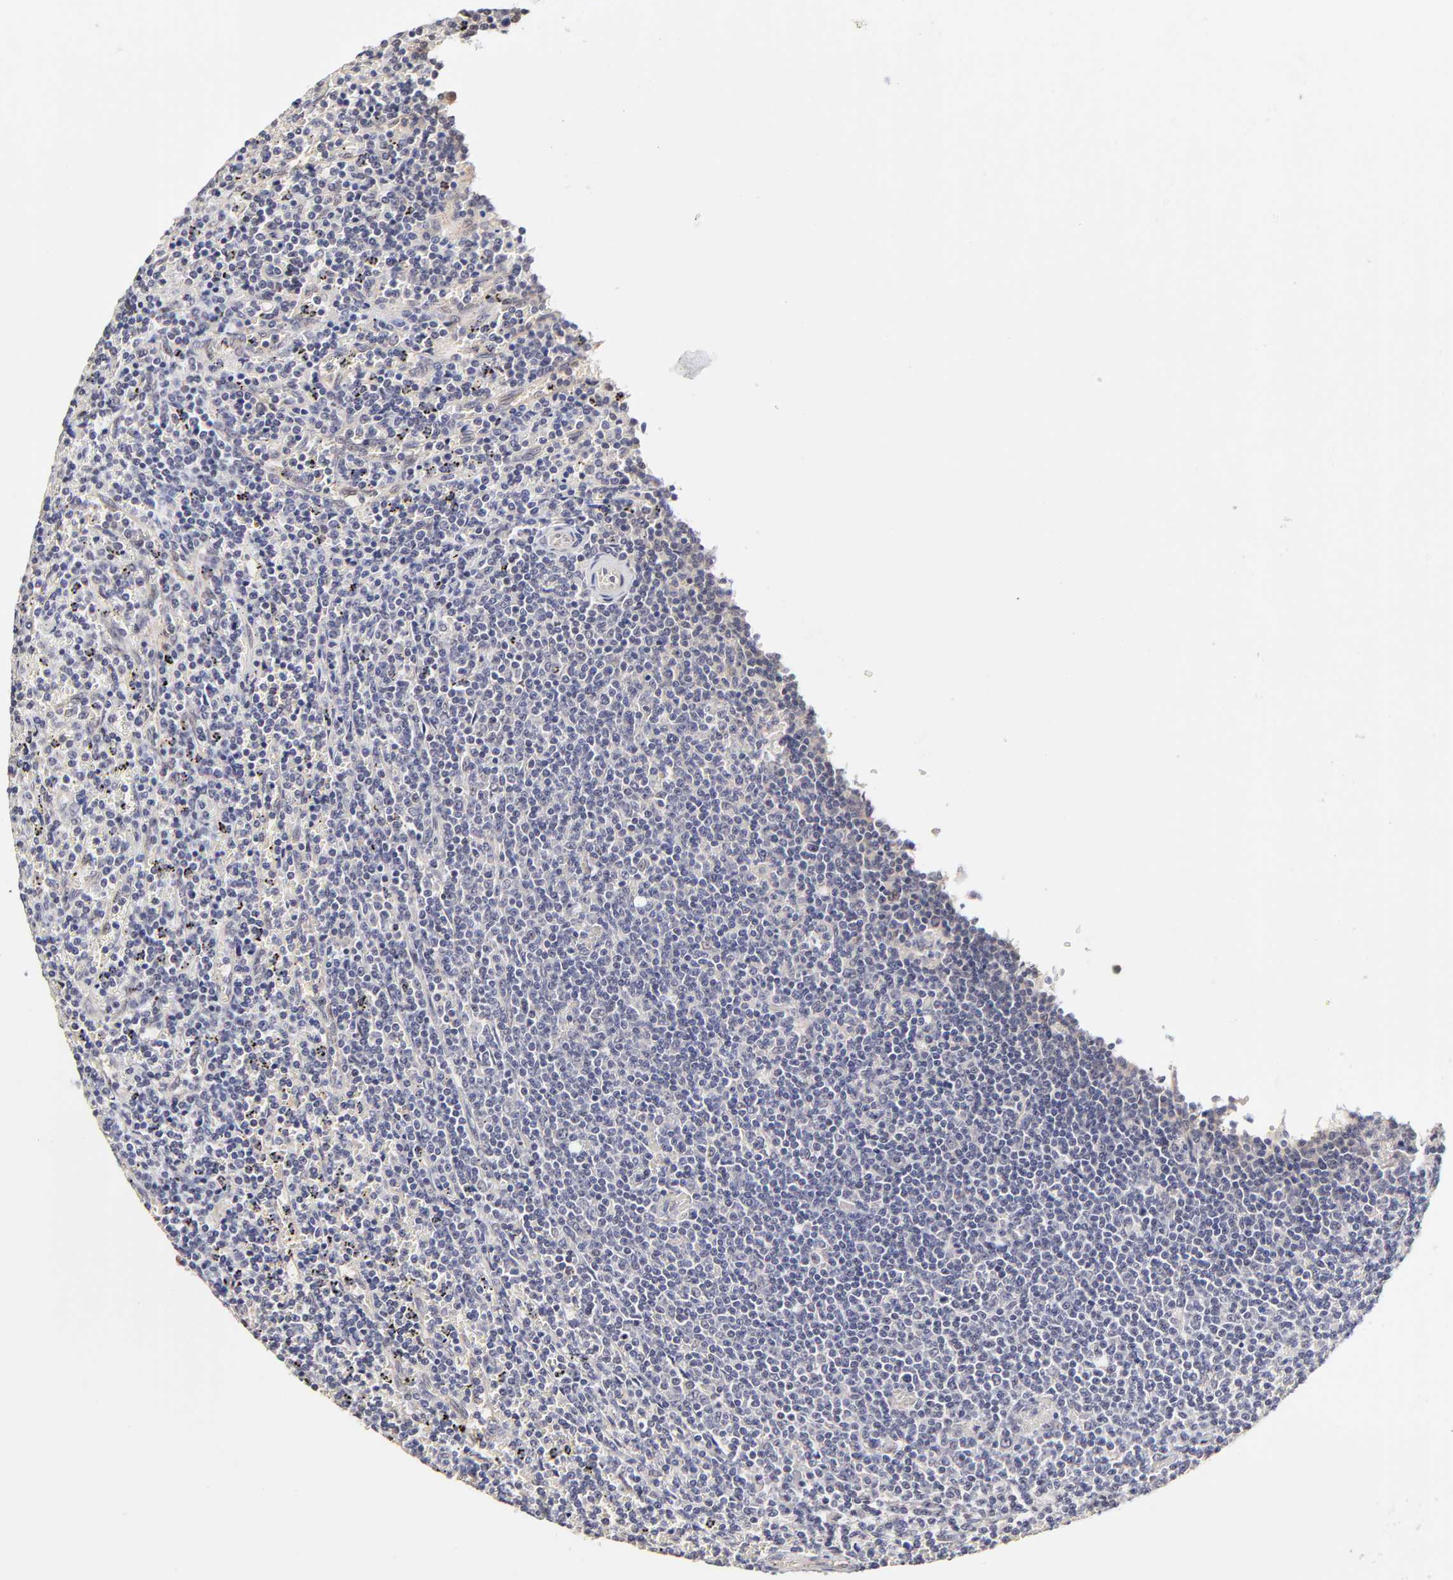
{"staining": {"intensity": "negative", "quantity": "none", "location": "none"}, "tissue": "lymphoma", "cell_type": "Tumor cells", "image_type": "cancer", "snomed": [{"axis": "morphology", "description": "Malignant lymphoma, non-Hodgkin's type, Low grade"}, {"axis": "topography", "description": "Spleen"}], "caption": "Tumor cells show no significant positivity in low-grade malignant lymphoma, non-Hodgkin's type.", "gene": "ZNF10", "patient": {"sex": "female", "age": 50}}